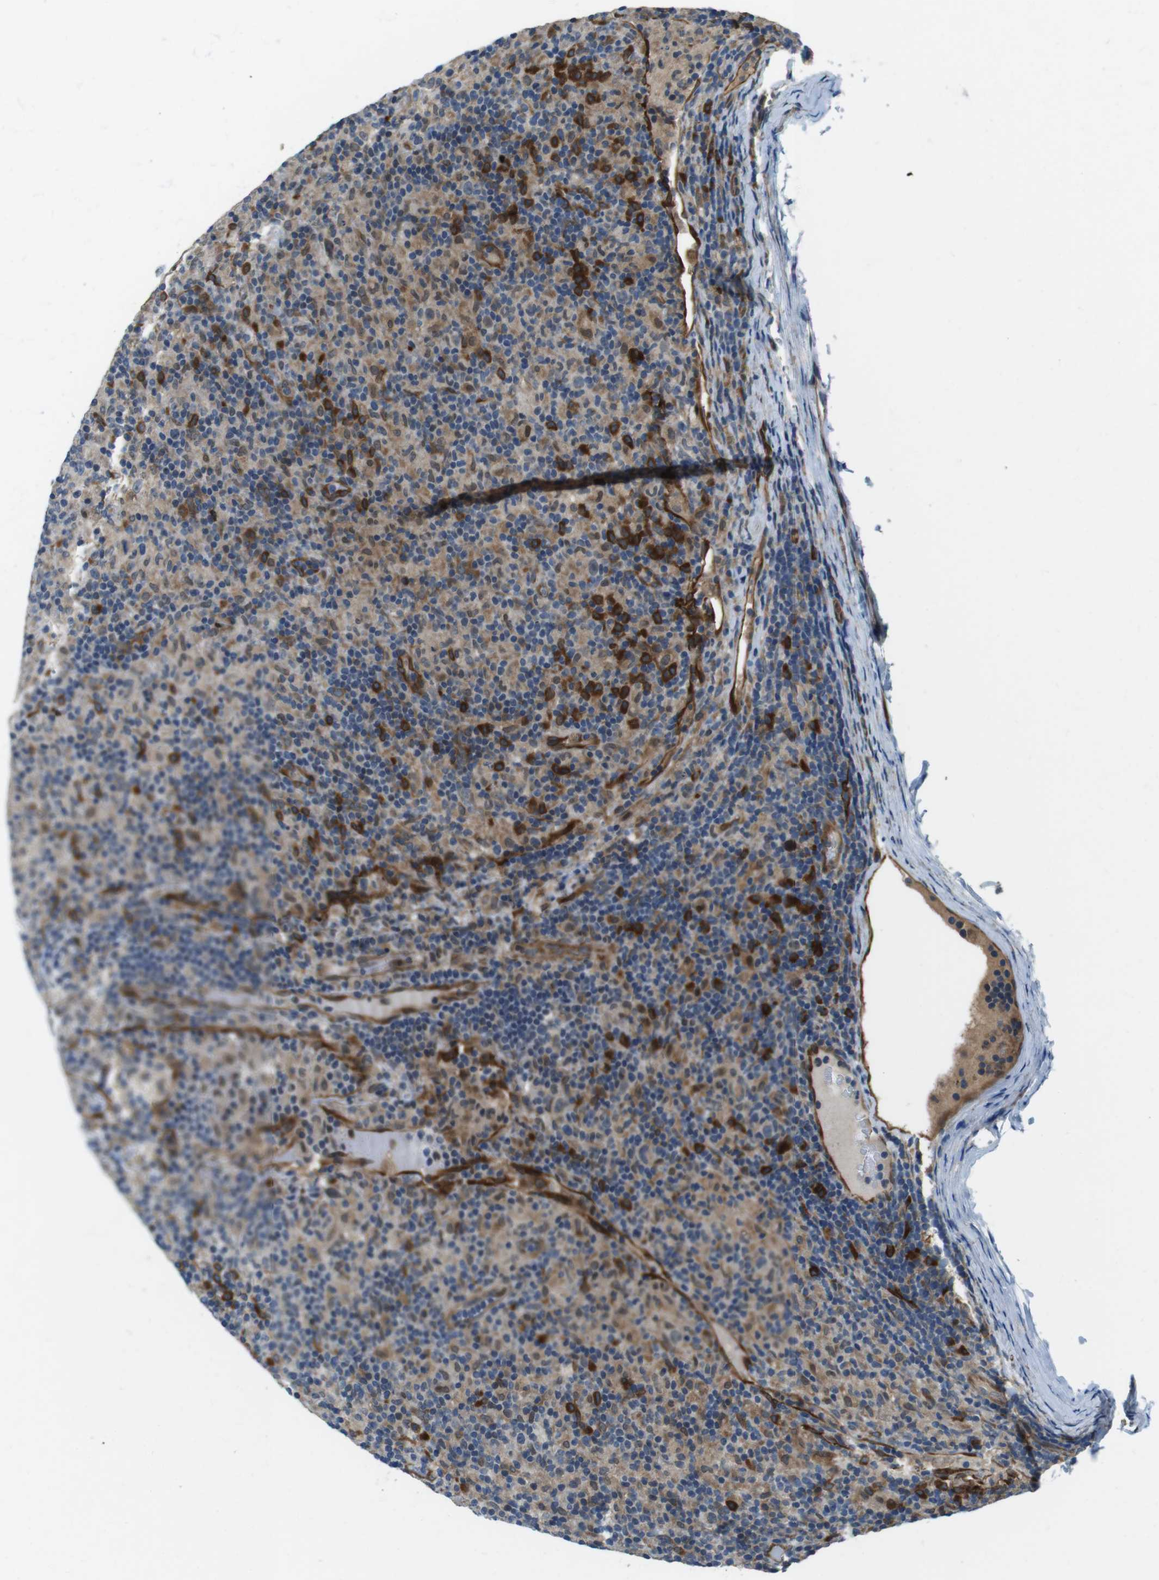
{"staining": {"intensity": "moderate", "quantity": "<25%", "location": "cytoplasmic/membranous"}, "tissue": "lymphoma", "cell_type": "Tumor cells", "image_type": "cancer", "snomed": [{"axis": "morphology", "description": "Hodgkin's disease, NOS"}, {"axis": "topography", "description": "Lymph node"}], "caption": "Immunohistochemical staining of lymphoma exhibits low levels of moderate cytoplasmic/membranous expression in approximately <25% of tumor cells.", "gene": "PALD1", "patient": {"sex": "male", "age": 70}}